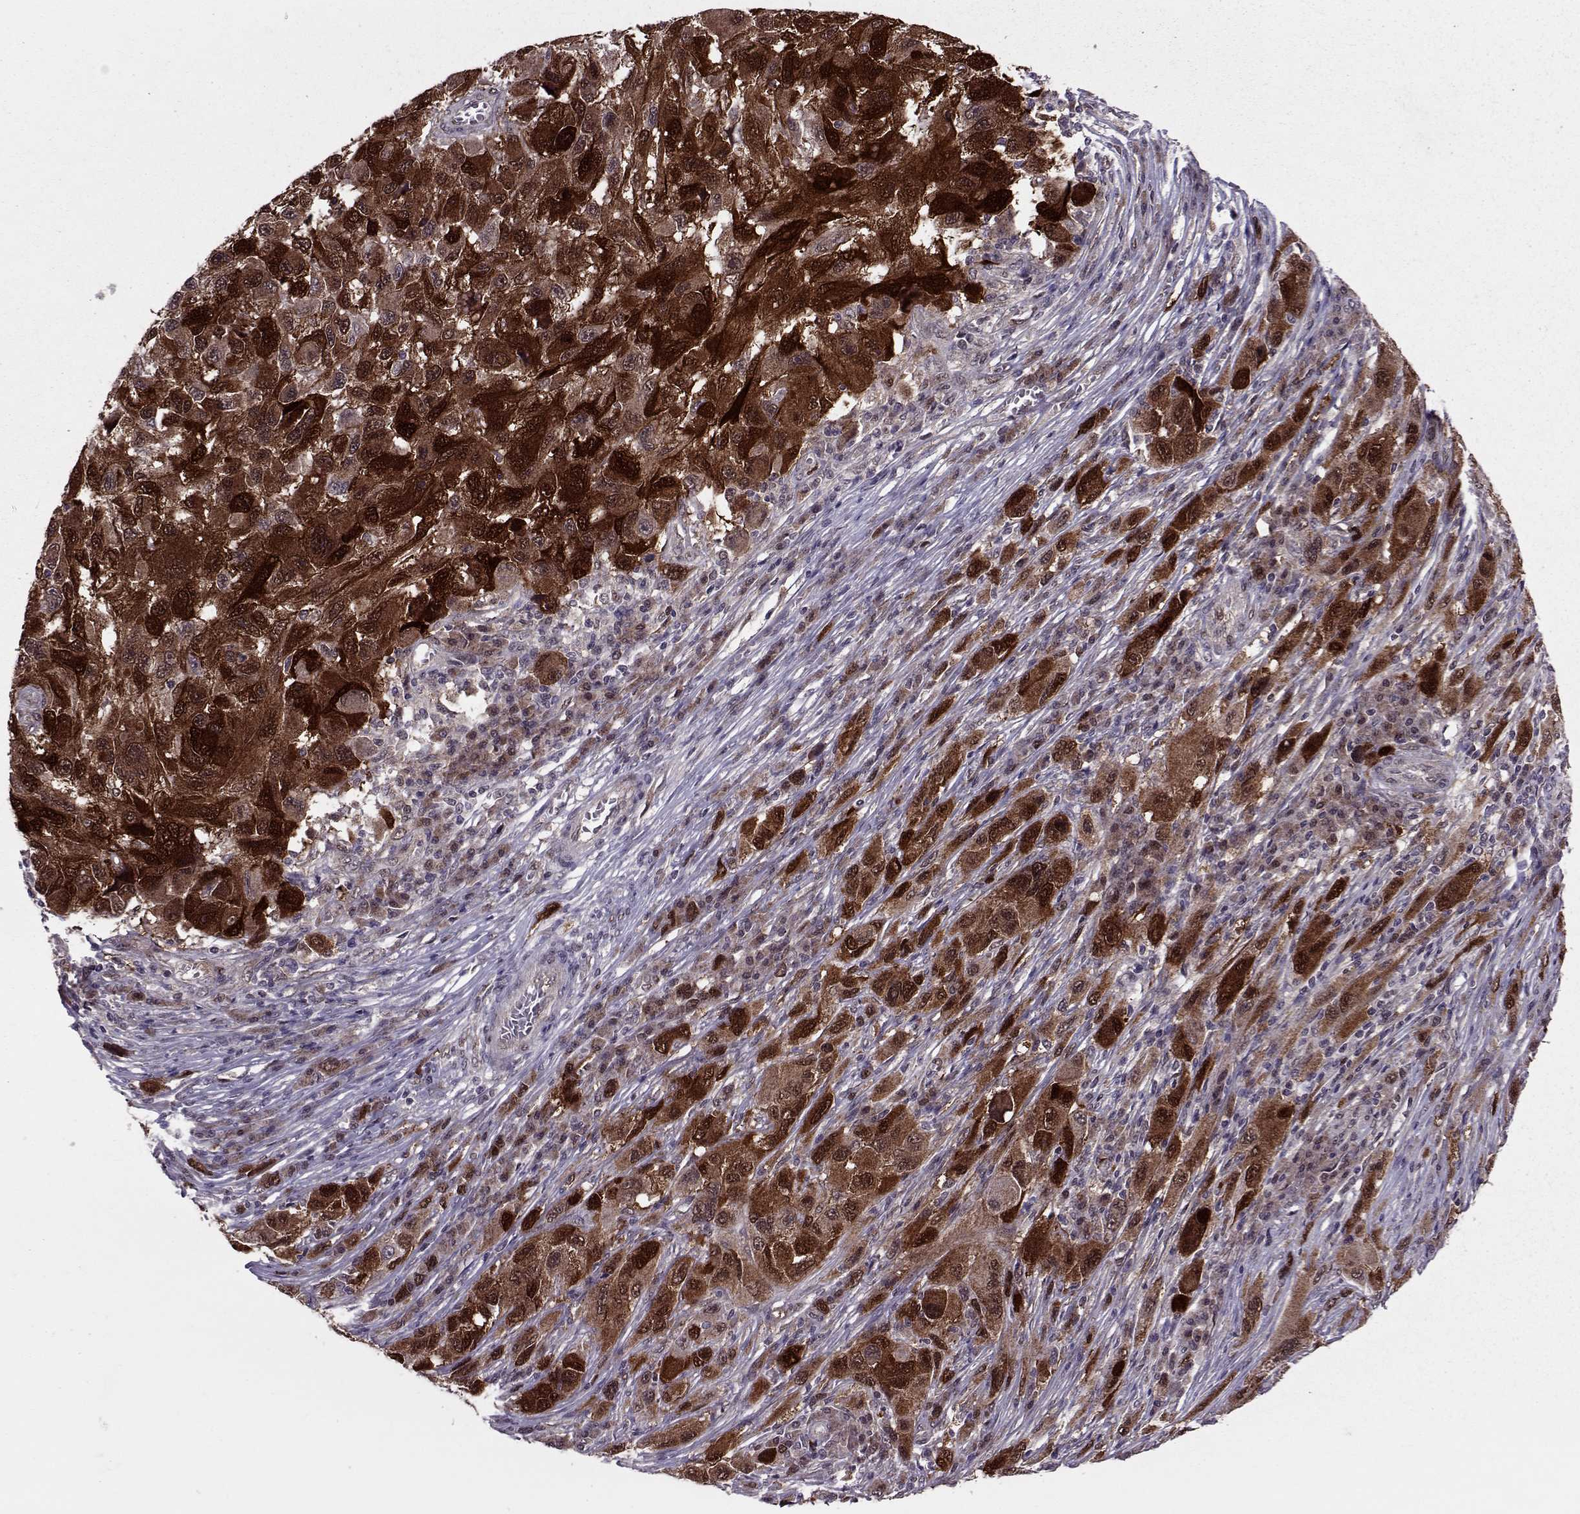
{"staining": {"intensity": "strong", "quantity": ">75%", "location": "cytoplasmic/membranous,nuclear"}, "tissue": "melanoma", "cell_type": "Tumor cells", "image_type": "cancer", "snomed": [{"axis": "morphology", "description": "Malignant melanoma, NOS"}, {"axis": "topography", "description": "Skin"}], "caption": "Tumor cells show high levels of strong cytoplasmic/membranous and nuclear expression in about >75% of cells in human melanoma. (Brightfield microscopy of DAB IHC at high magnification).", "gene": "CDK4", "patient": {"sex": "male", "age": 53}}